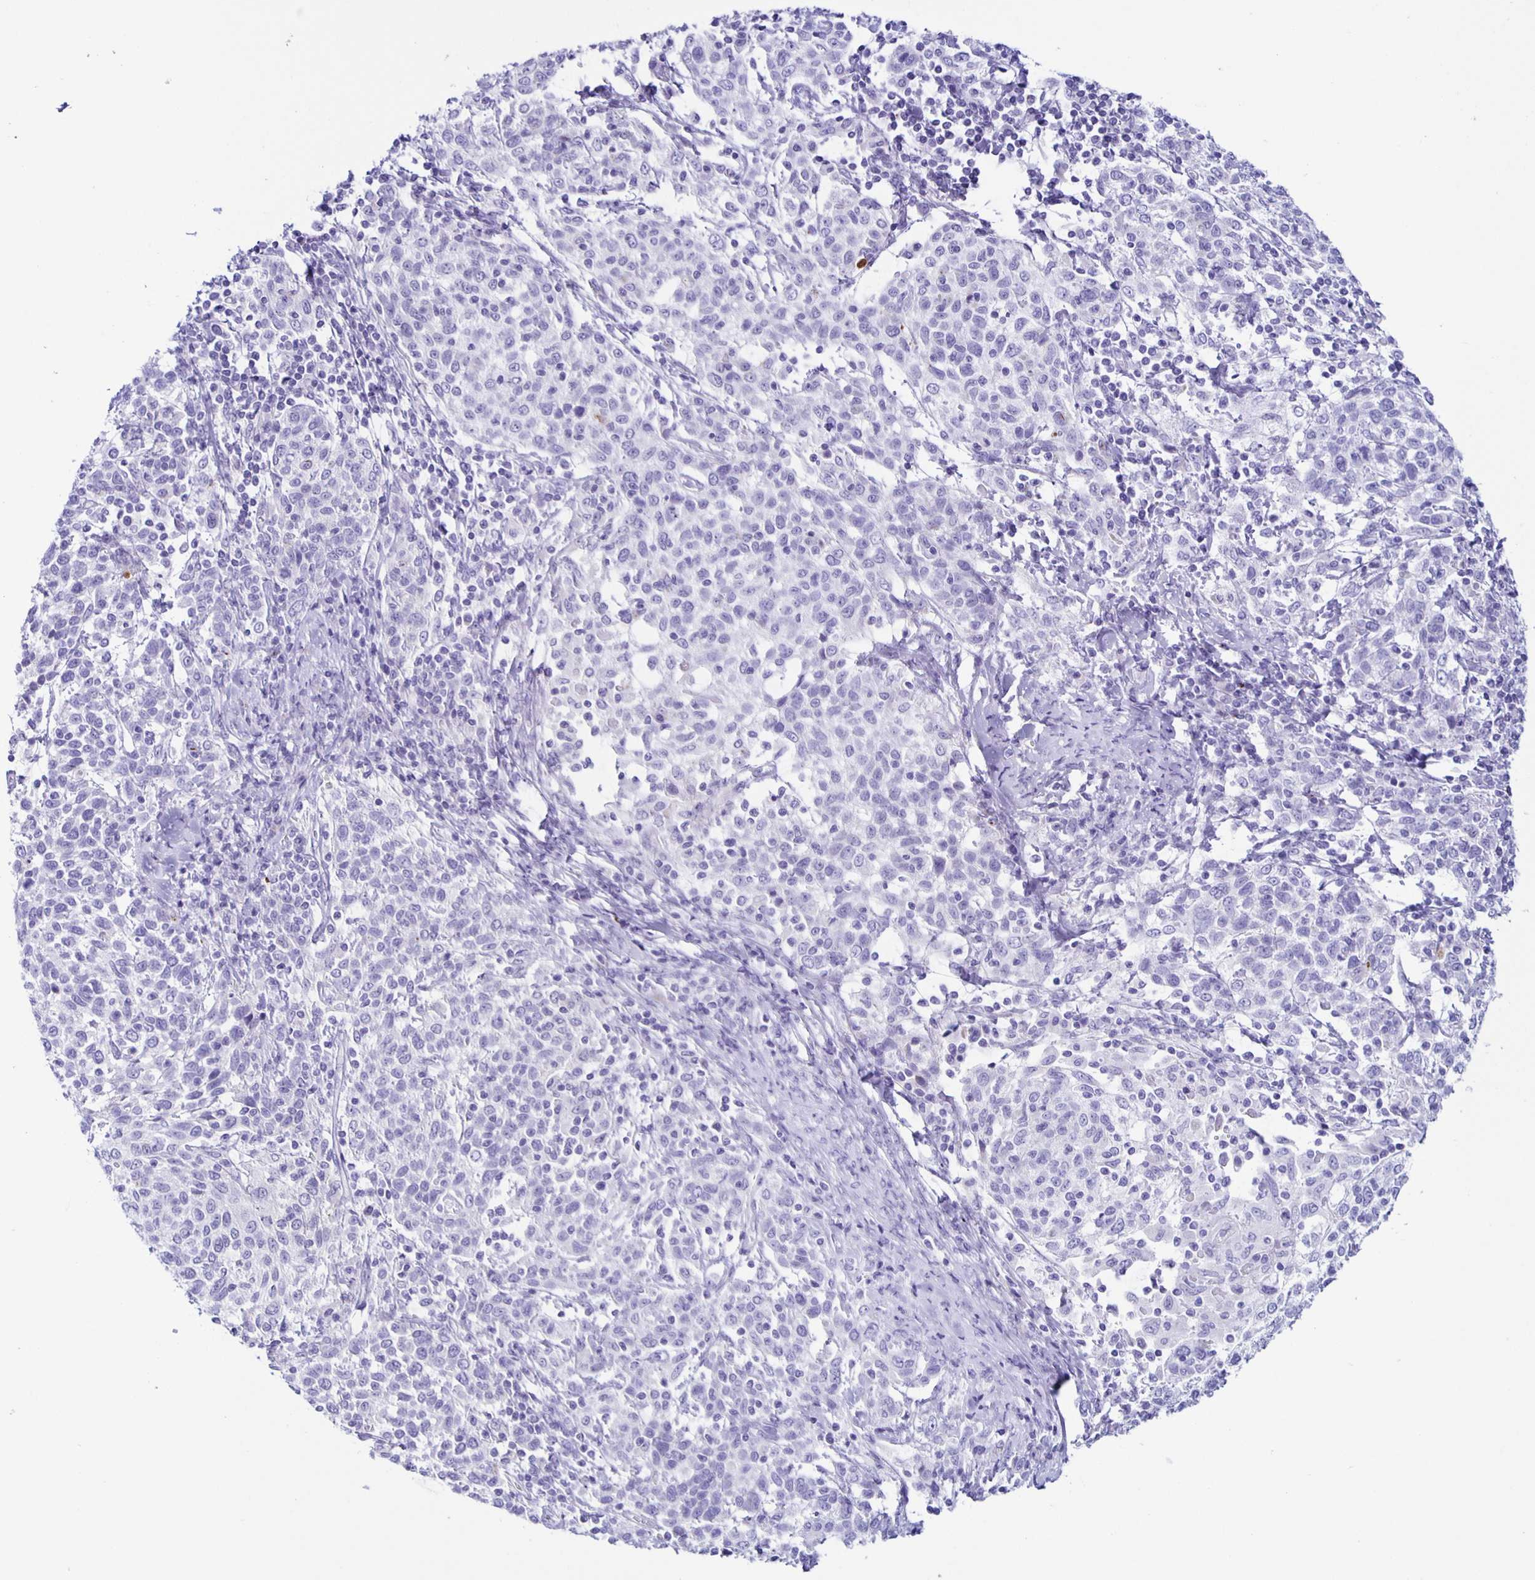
{"staining": {"intensity": "negative", "quantity": "none", "location": "none"}, "tissue": "cervical cancer", "cell_type": "Tumor cells", "image_type": "cancer", "snomed": [{"axis": "morphology", "description": "Squamous cell carcinoma, NOS"}, {"axis": "topography", "description": "Cervix"}], "caption": "DAB (3,3'-diaminobenzidine) immunohistochemical staining of human cervical squamous cell carcinoma displays no significant positivity in tumor cells.", "gene": "AQP6", "patient": {"sex": "female", "age": 61}}